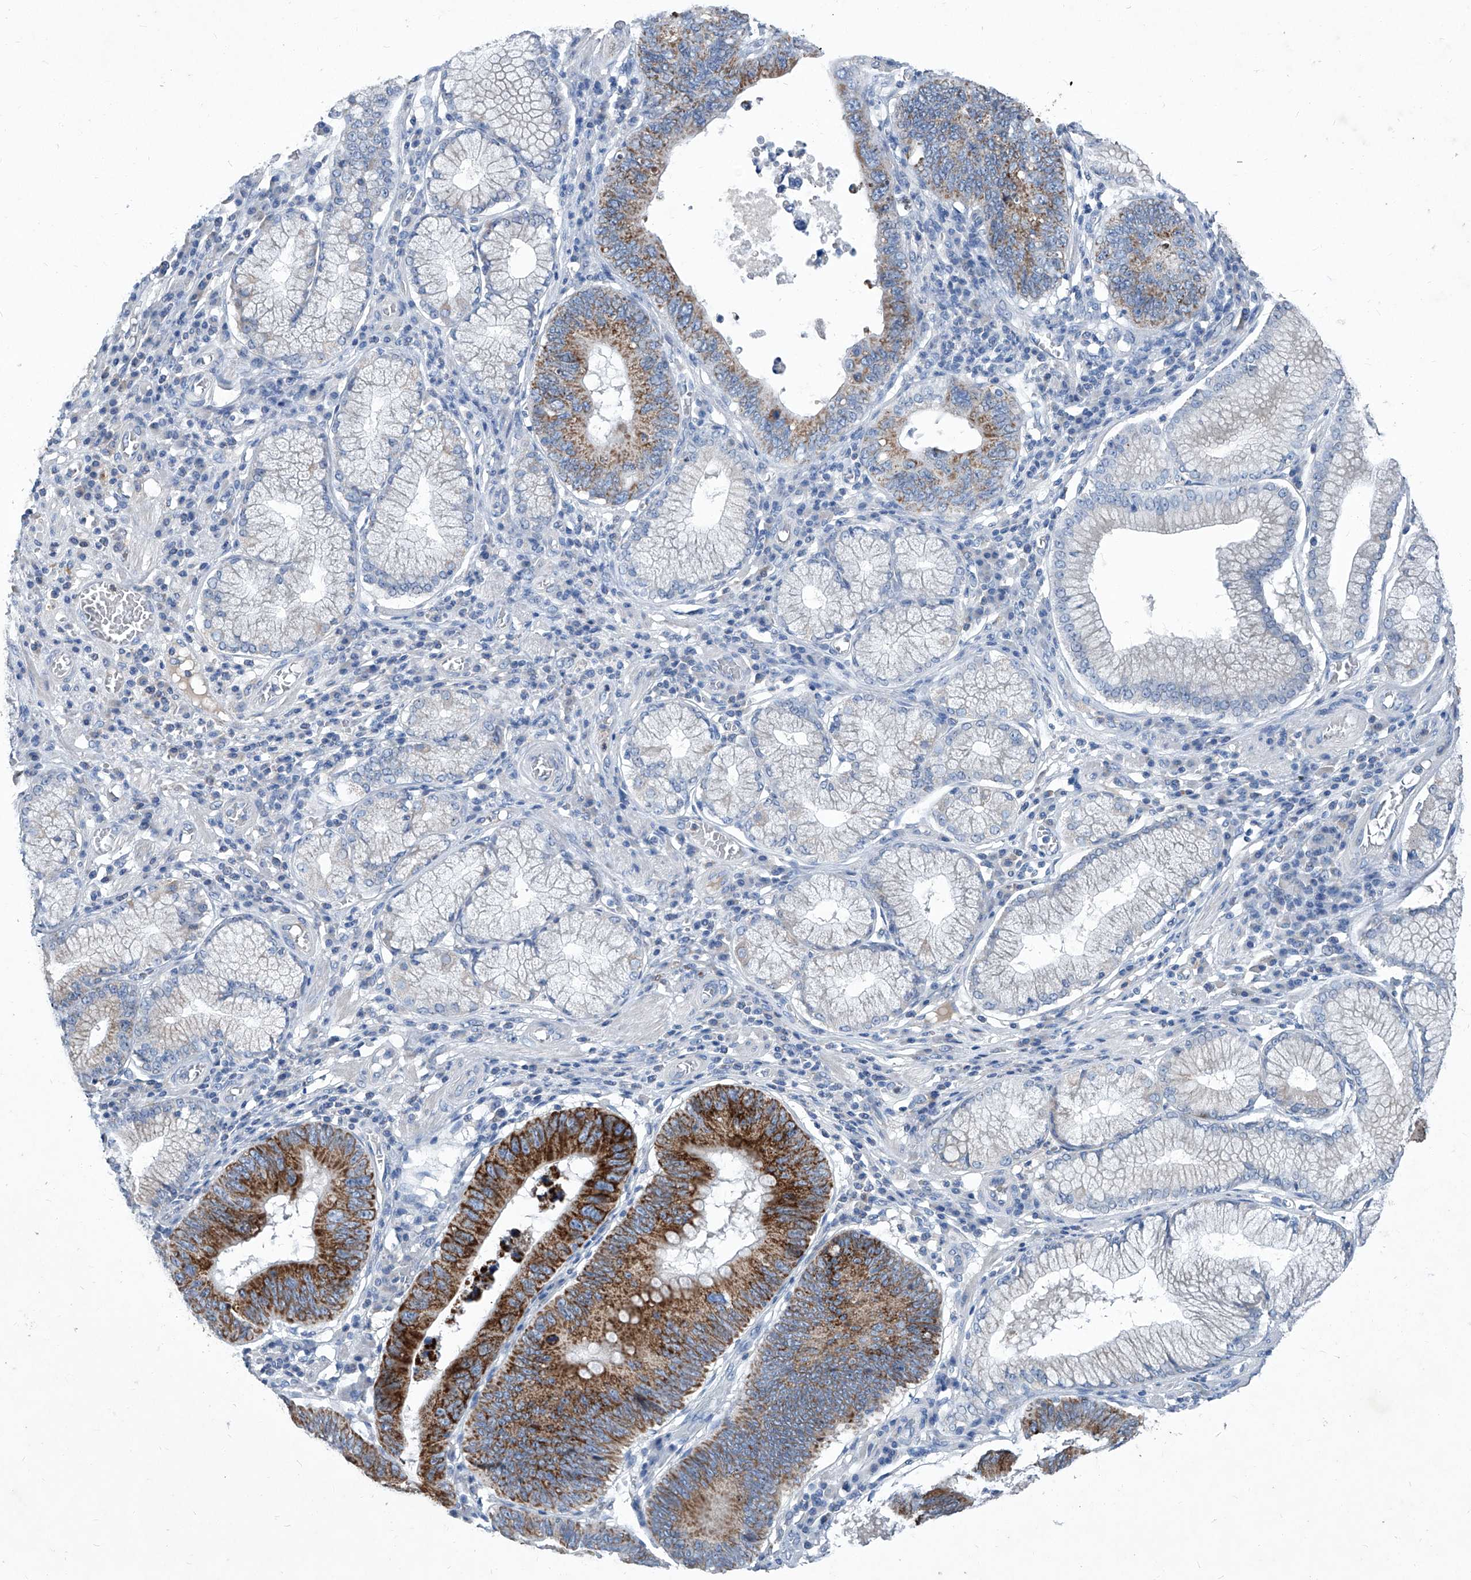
{"staining": {"intensity": "strong", "quantity": "25%-75%", "location": "cytoplasmic/membranous"}, "tissue": "stomach cancer", "cell_type": "Tumor cells", "image_type": "cancer", "snomed": [{"axis": "morphology", "description": "Adenocarcinoma, NOS"}, {"axis": "topography", "description": "Stomach"}], "caption": "A brown stain highlights strong cytoplasmic/membranous staining of a protein in human stomach cancer (adenocarcinoma) tumor cells.", "gene": "MTARC1", "patient": {"sex": "male", "age": 59}}